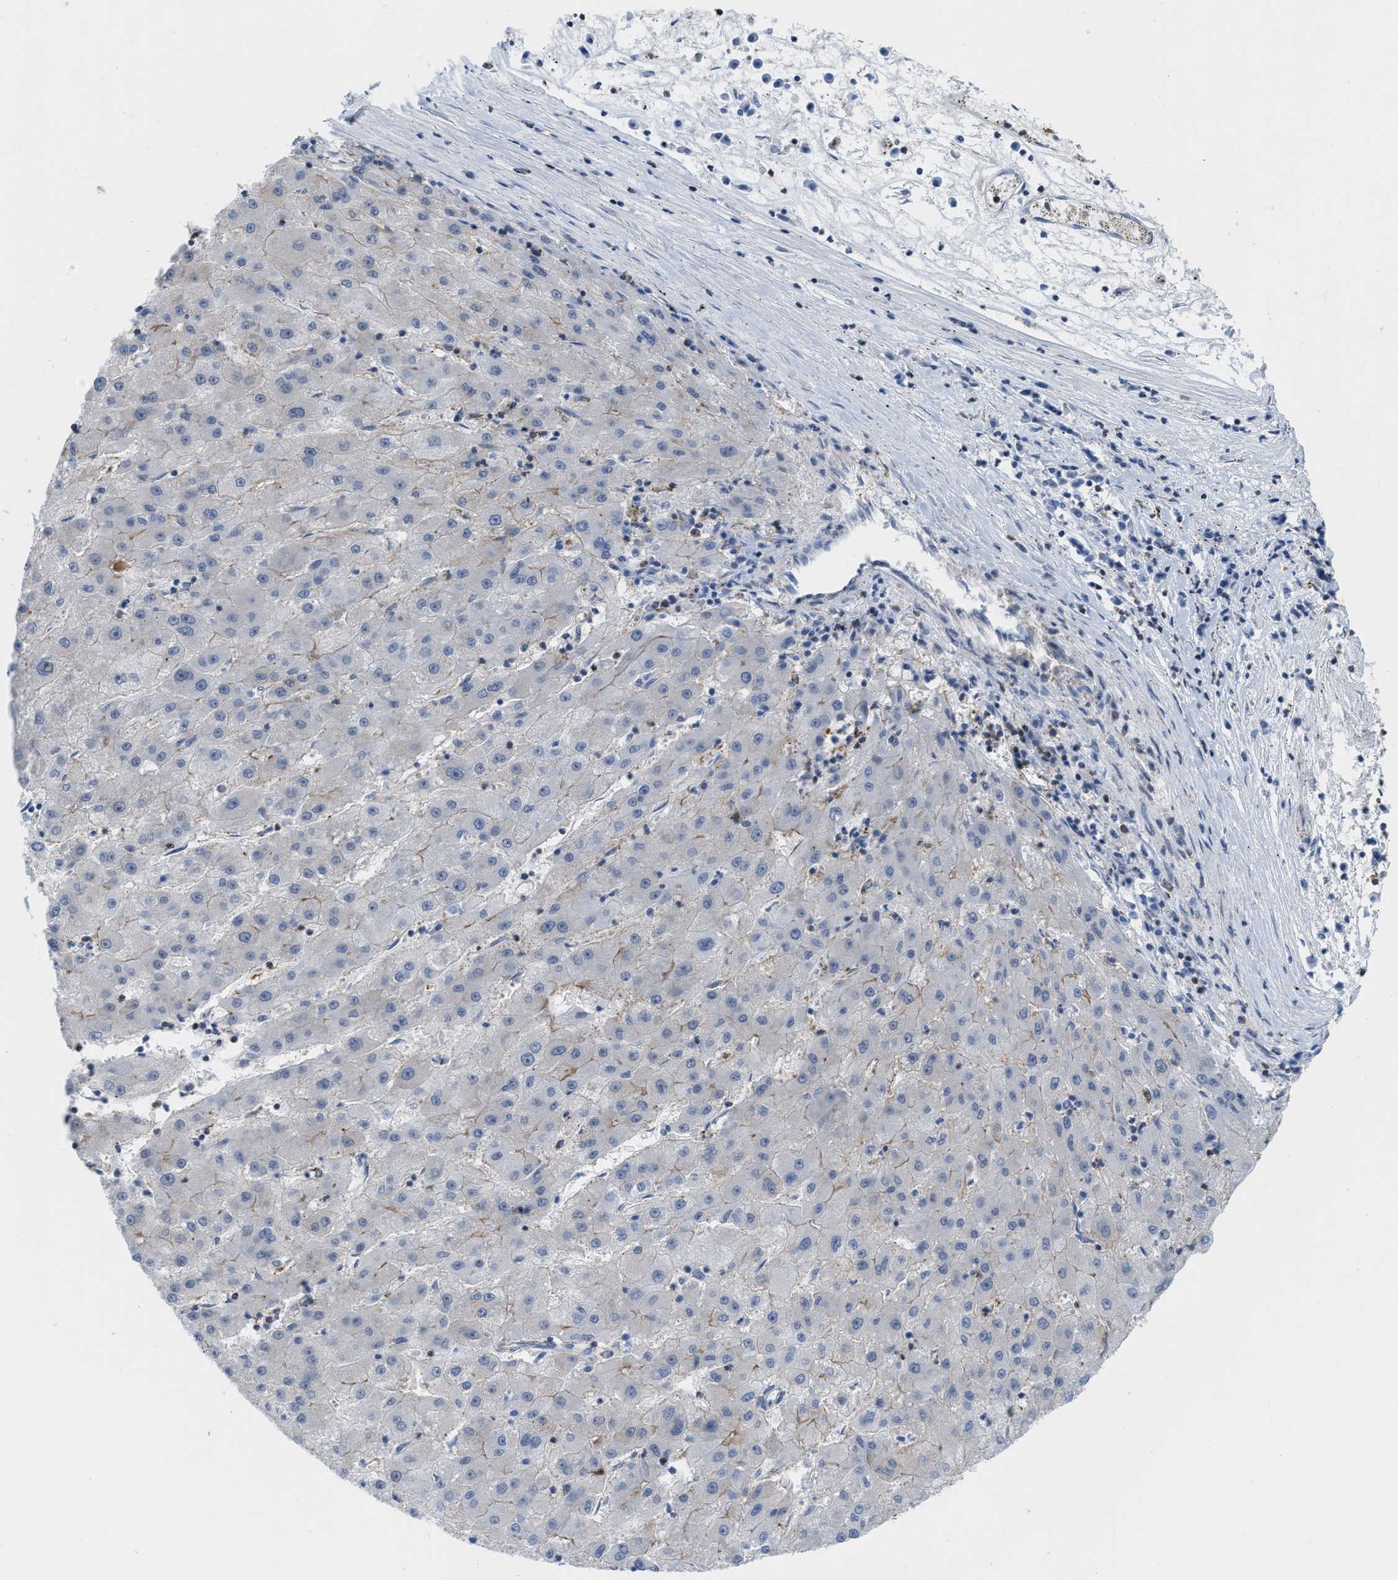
{"staining": {"intensity": "negative", "quantity": "none", "location": "none"}, "tissue": "liver cancer", "cell_type": "Tumor cells", "image_type": "cancer", "snomed": [{"axis": "morphology", "description": "Carcinoma, Hepatocellular, NOS"}, {"axis": "topography", "description": "Liver"}], "caption": "This is an IHC image of human hepatocellular carcinoma (liver). There is no staining in tumor cells.", "gene": "BAIAP2L1", "patient": {"sex": "male", "age": 72}}